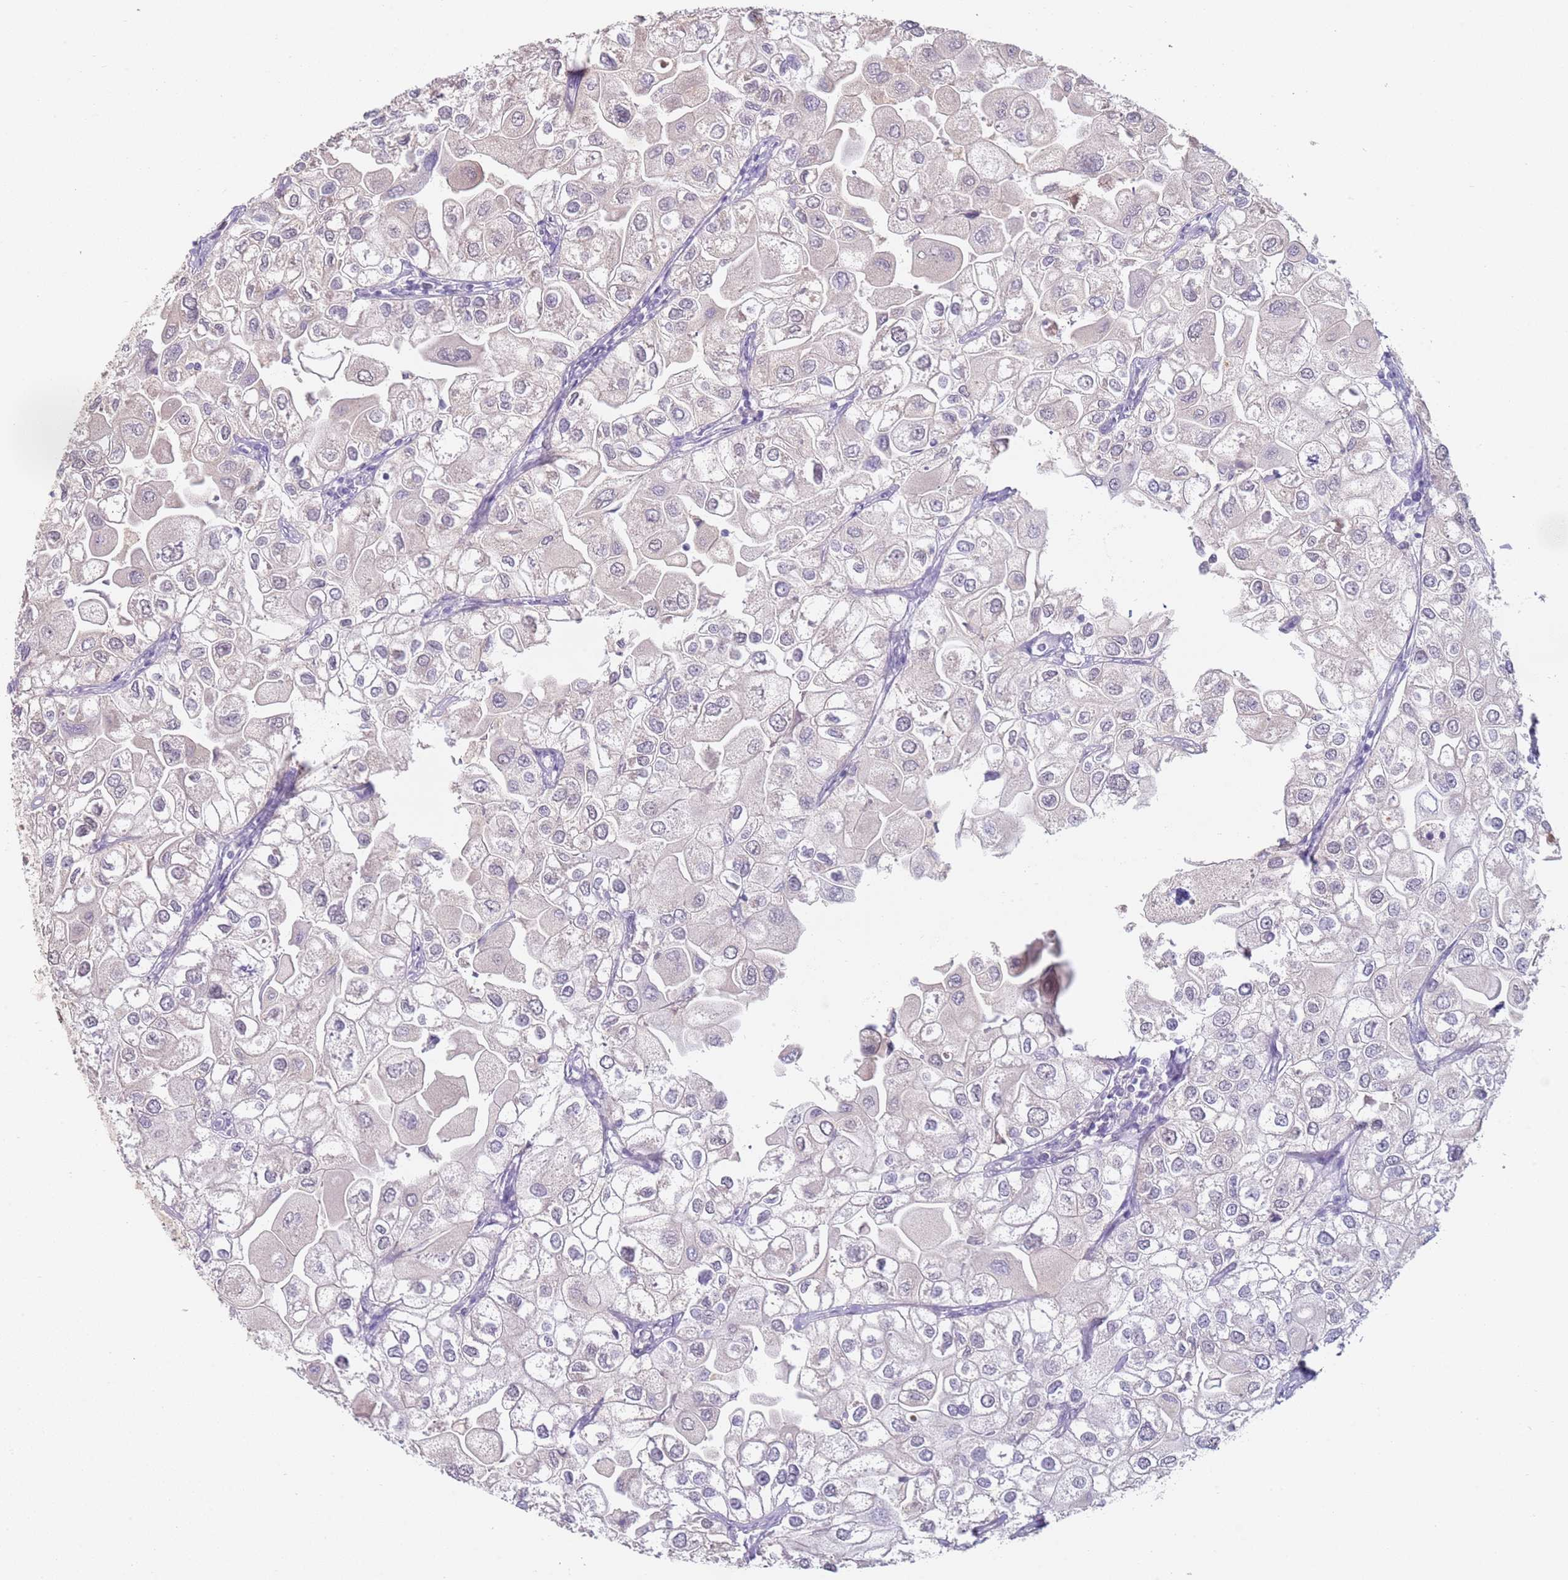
{"staining": {"intensity": "negative", "quantity": "none", "location": "none"}, "tissue": "urothelial cancer", "cell_type": "Tumor cells", "image_type": "cancer", "snomed": [{"axis": "morphology", "description": "Urothelial carcinoma, High grade"}, {"axis": "topography", "description": "Urinary bladder"}], "caption": "Immunohistochemistry (IHC) histopathology image of human high-grade urothelial carcinoma stained for a protein (brown), which reveals no staining in tumor cells.", "gene": "WDR93", "patient": {"sex": "male", "age": 64}}